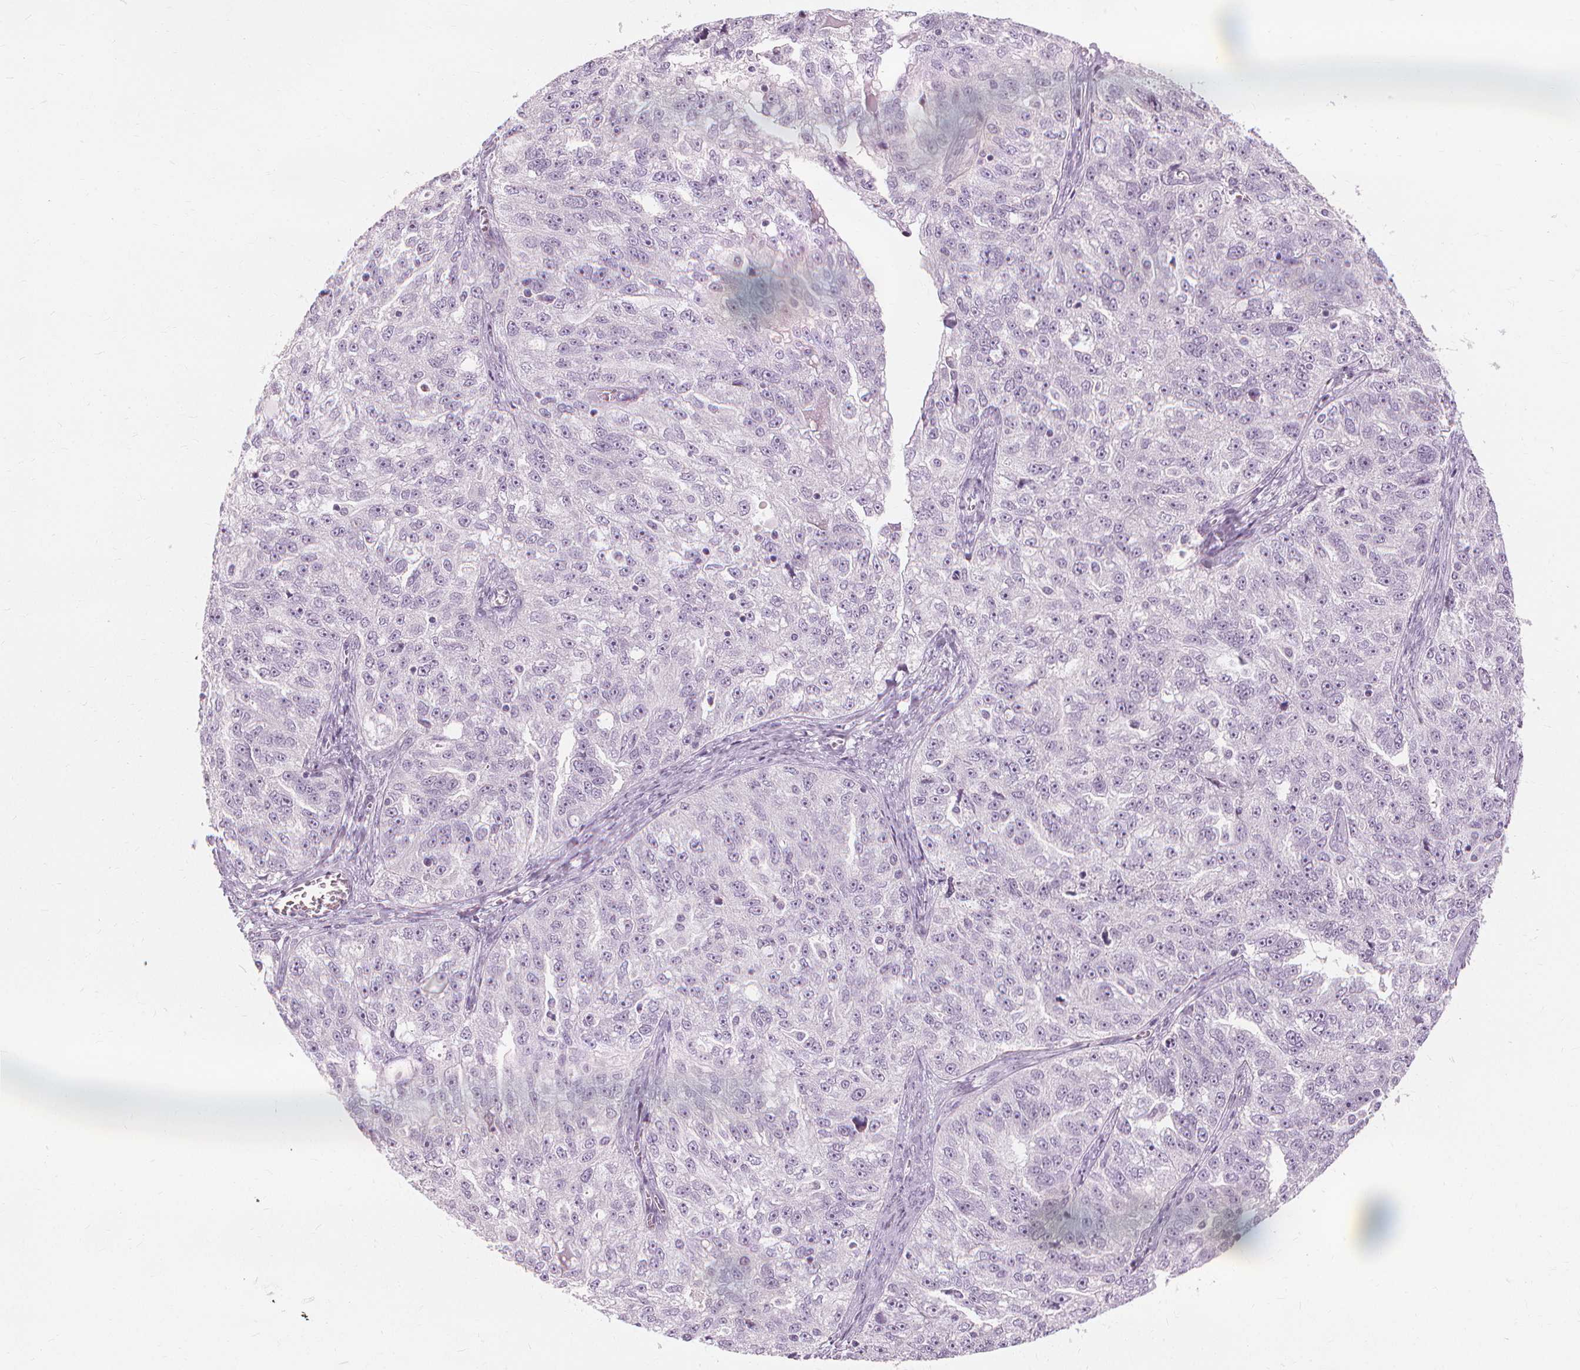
{"staining": {"intensity": "negative", "quantity": "none", "location": "none"}, "tissue": "ovarian cancer", "cell_type": "Tumor cells", "image_type": "cancer", "snomed": [{"axis": "morphology", "description": "Cystadenocarcinoma, serous, NOS"}, {"axis": "topography", "description": "Ovary"}], "caption": "Image shows no protein positivity in tumor cells of ovarian serous cystadenocarcinoma tissue. (DAB immunohistochemistry (IHC), high magnification).", "gene": "MUC12", "patient": {"sex": "female", "age": 51}}